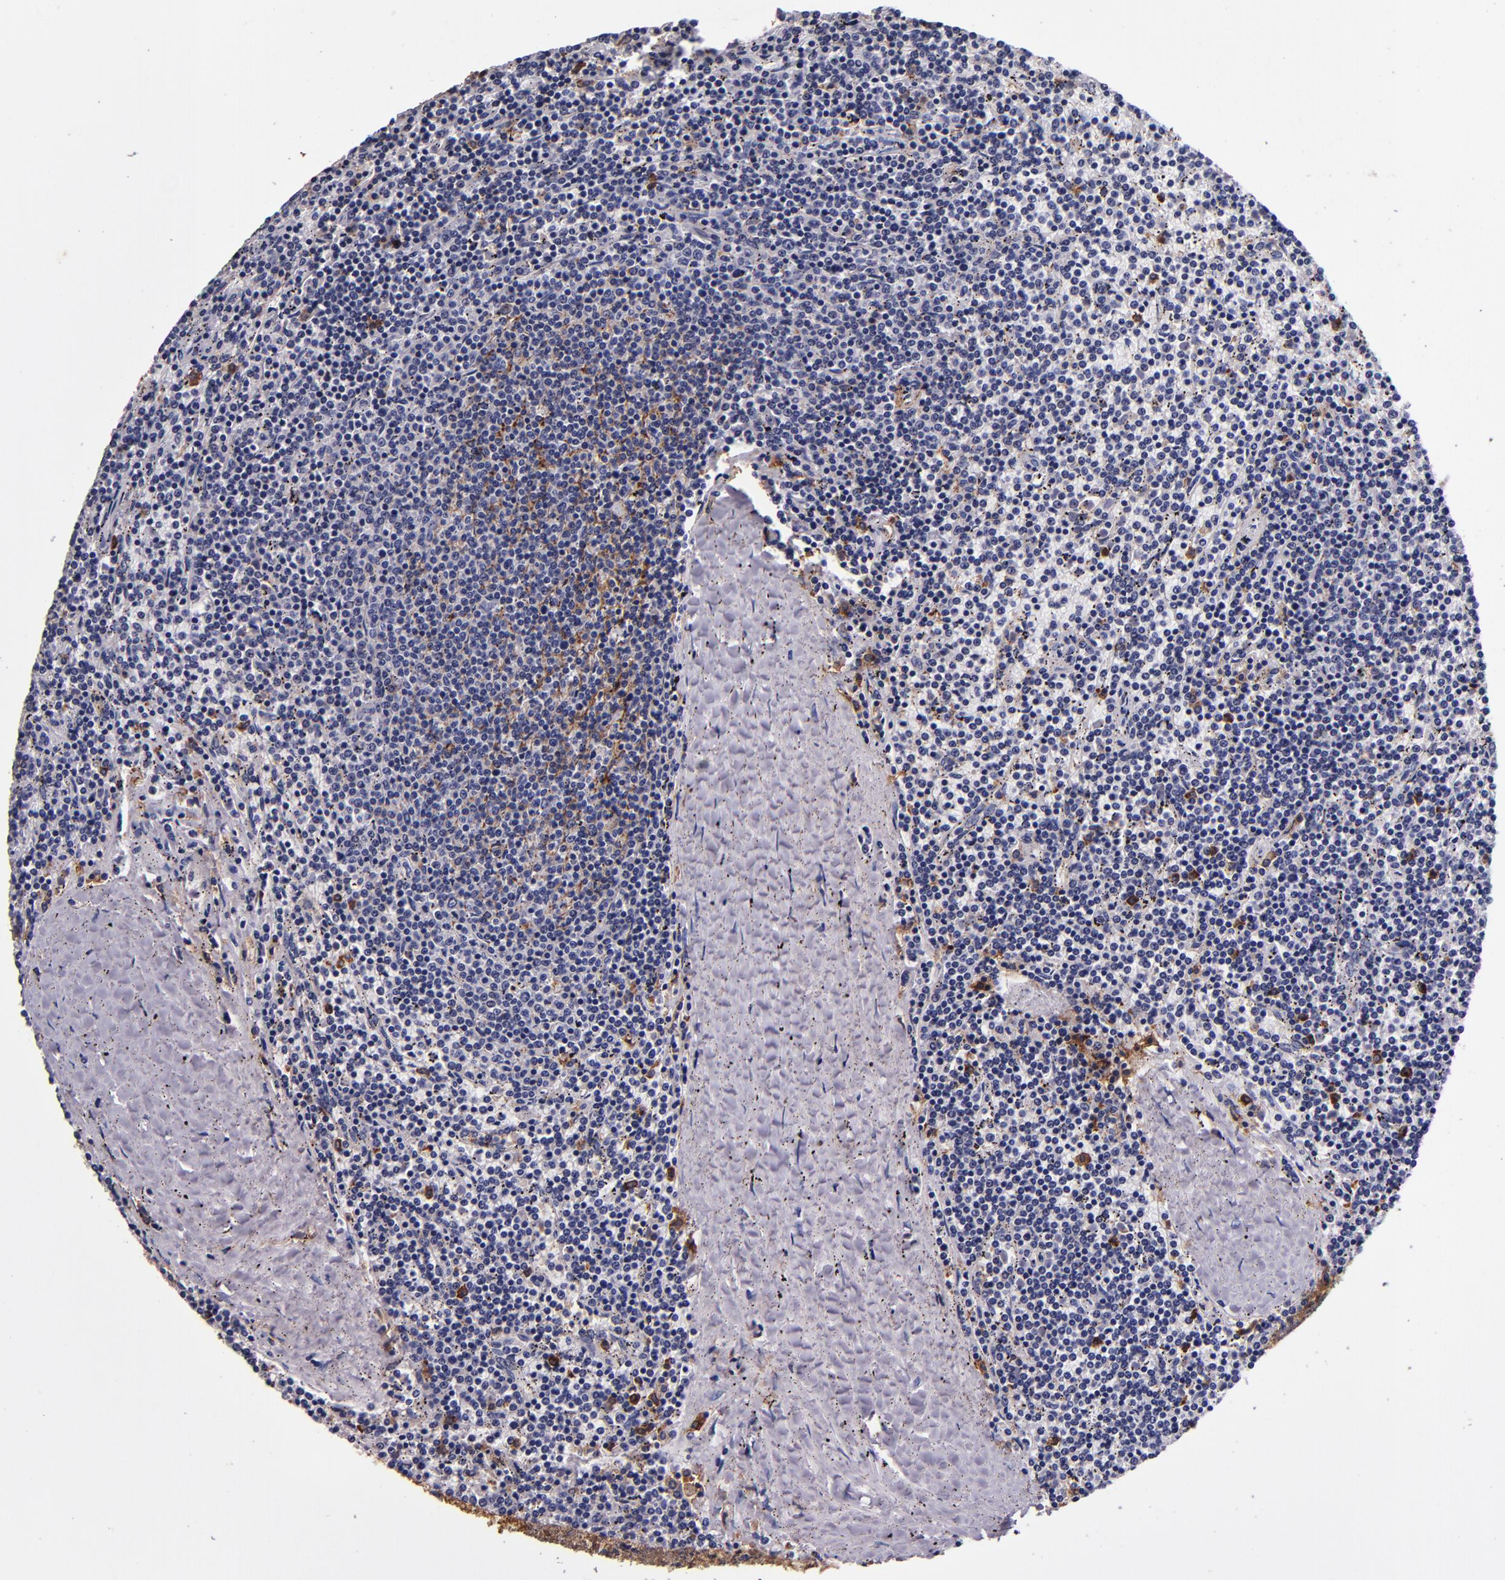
{"staining": {"intensity": "strong", "quantity": "<25%", "location": "cytoplasmic/membranous"}, "tissue": "lymphoma", "cell_type": "Tumor cells", "image_type": "cancer", "snomed": [{"axis": "morphology", "description": "Malignant lymphoma, non-Hodgkin's type, Low grade"}, {"axis": "topography", "description": "Spleen"}], "caption": "Tumor cells show medium levels of strong cytoplasmic/membranous staining in about <25% of cells in malignant lymphoma, non-Hodgkin's type (low-grade).", "gene": "SIRPA", "patient": {"sex": "female", "age": 50}}